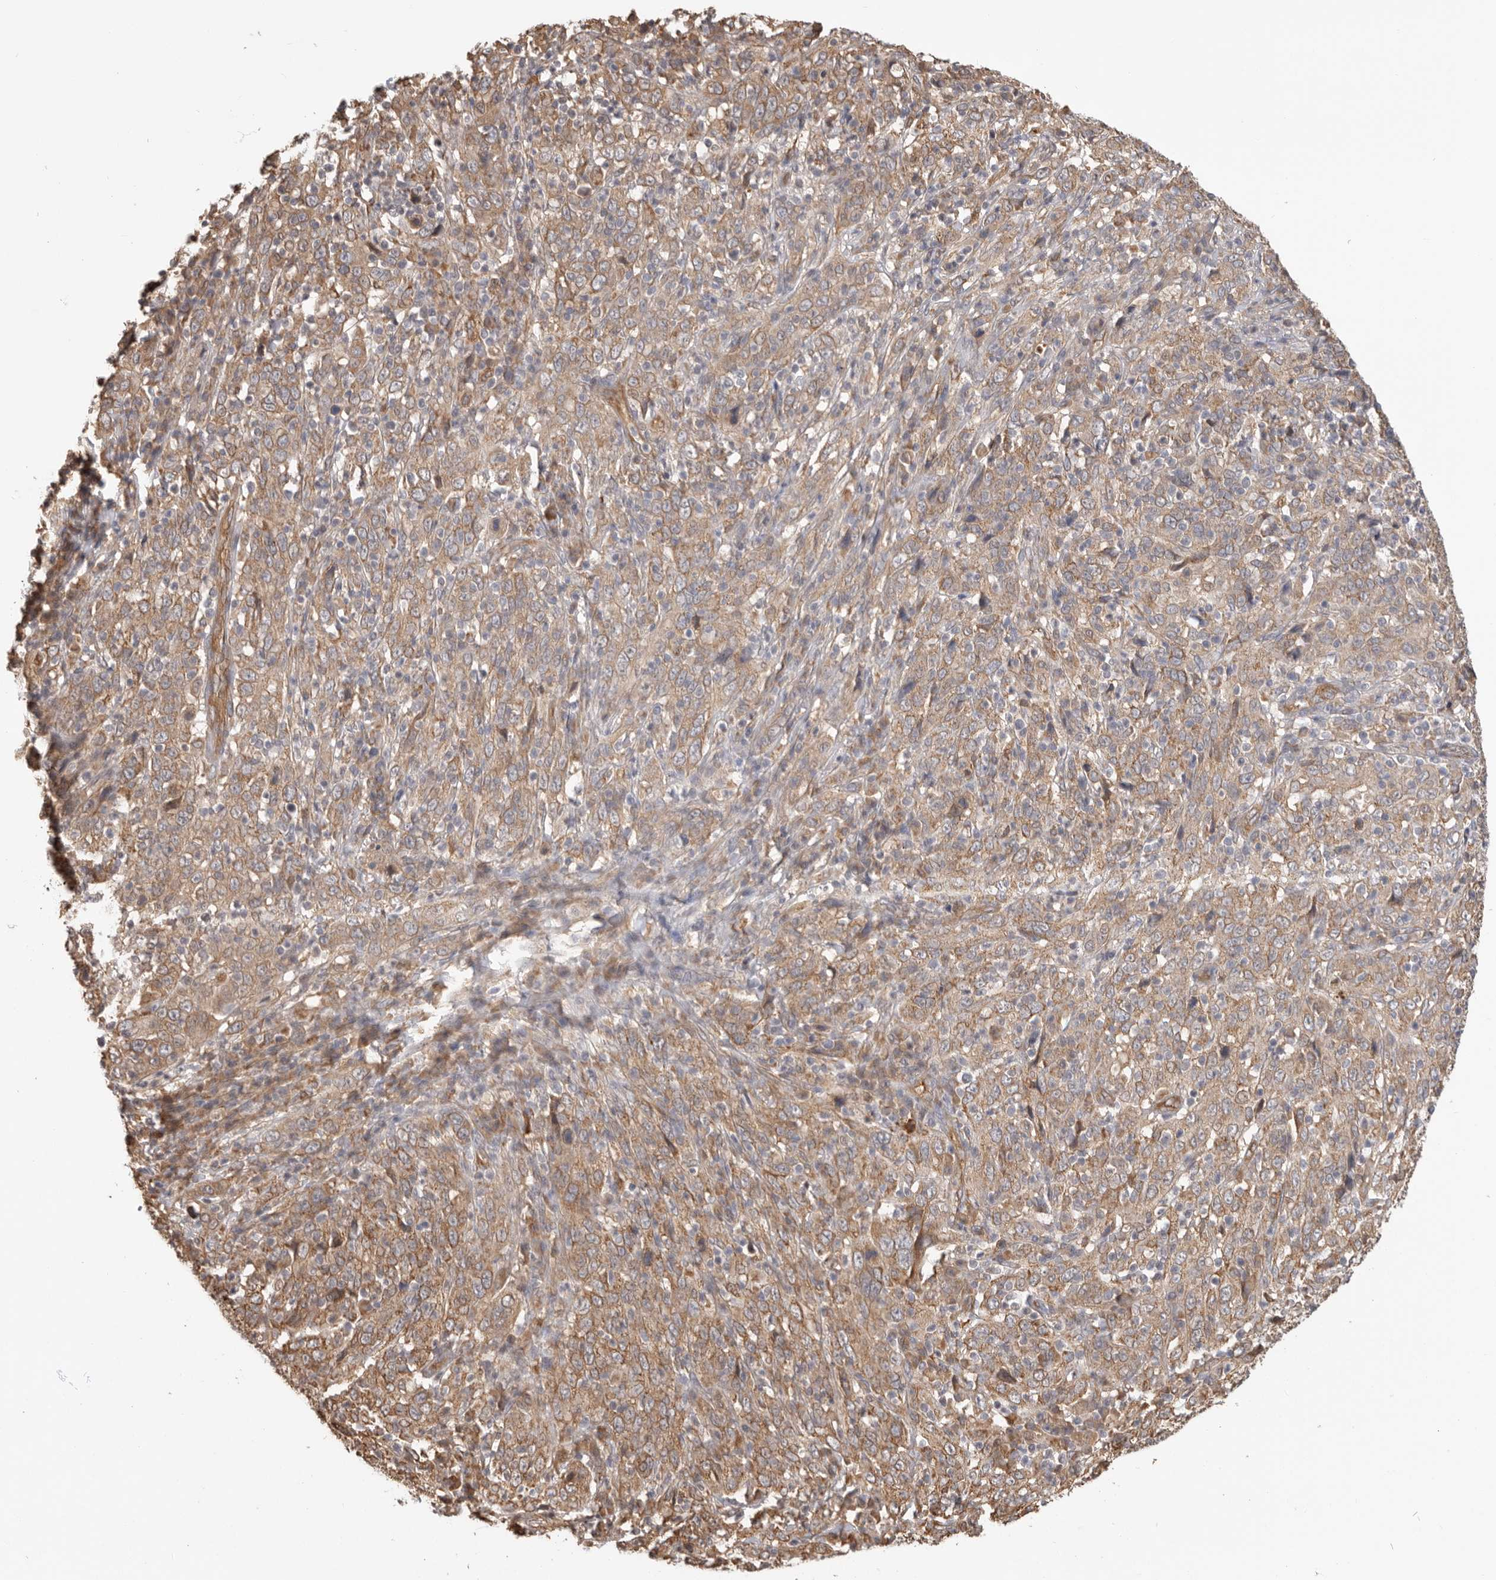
{"staining": {"intensity": "moderate", "quantity": ">75%", "location": "cytoplasmic/membranous"}, "tissue": "cervical cancer", "cell_type": "Tumor cells", "image_type": "cancer", "snomed": [{"axis": "morphology", "description": "Squamous cell carcinoma, NOS"}, {"axis": "topography", "description": "Cervix"}], "caption": "Brown immunohistochemical staining in squamous cell carcinoma (cervical) shows moderate cytoplasmic/membranous staining in about >75% of tumor cells.", "gene": "CDC42BPB", "patient": {"sex": "female", "age": 46}}